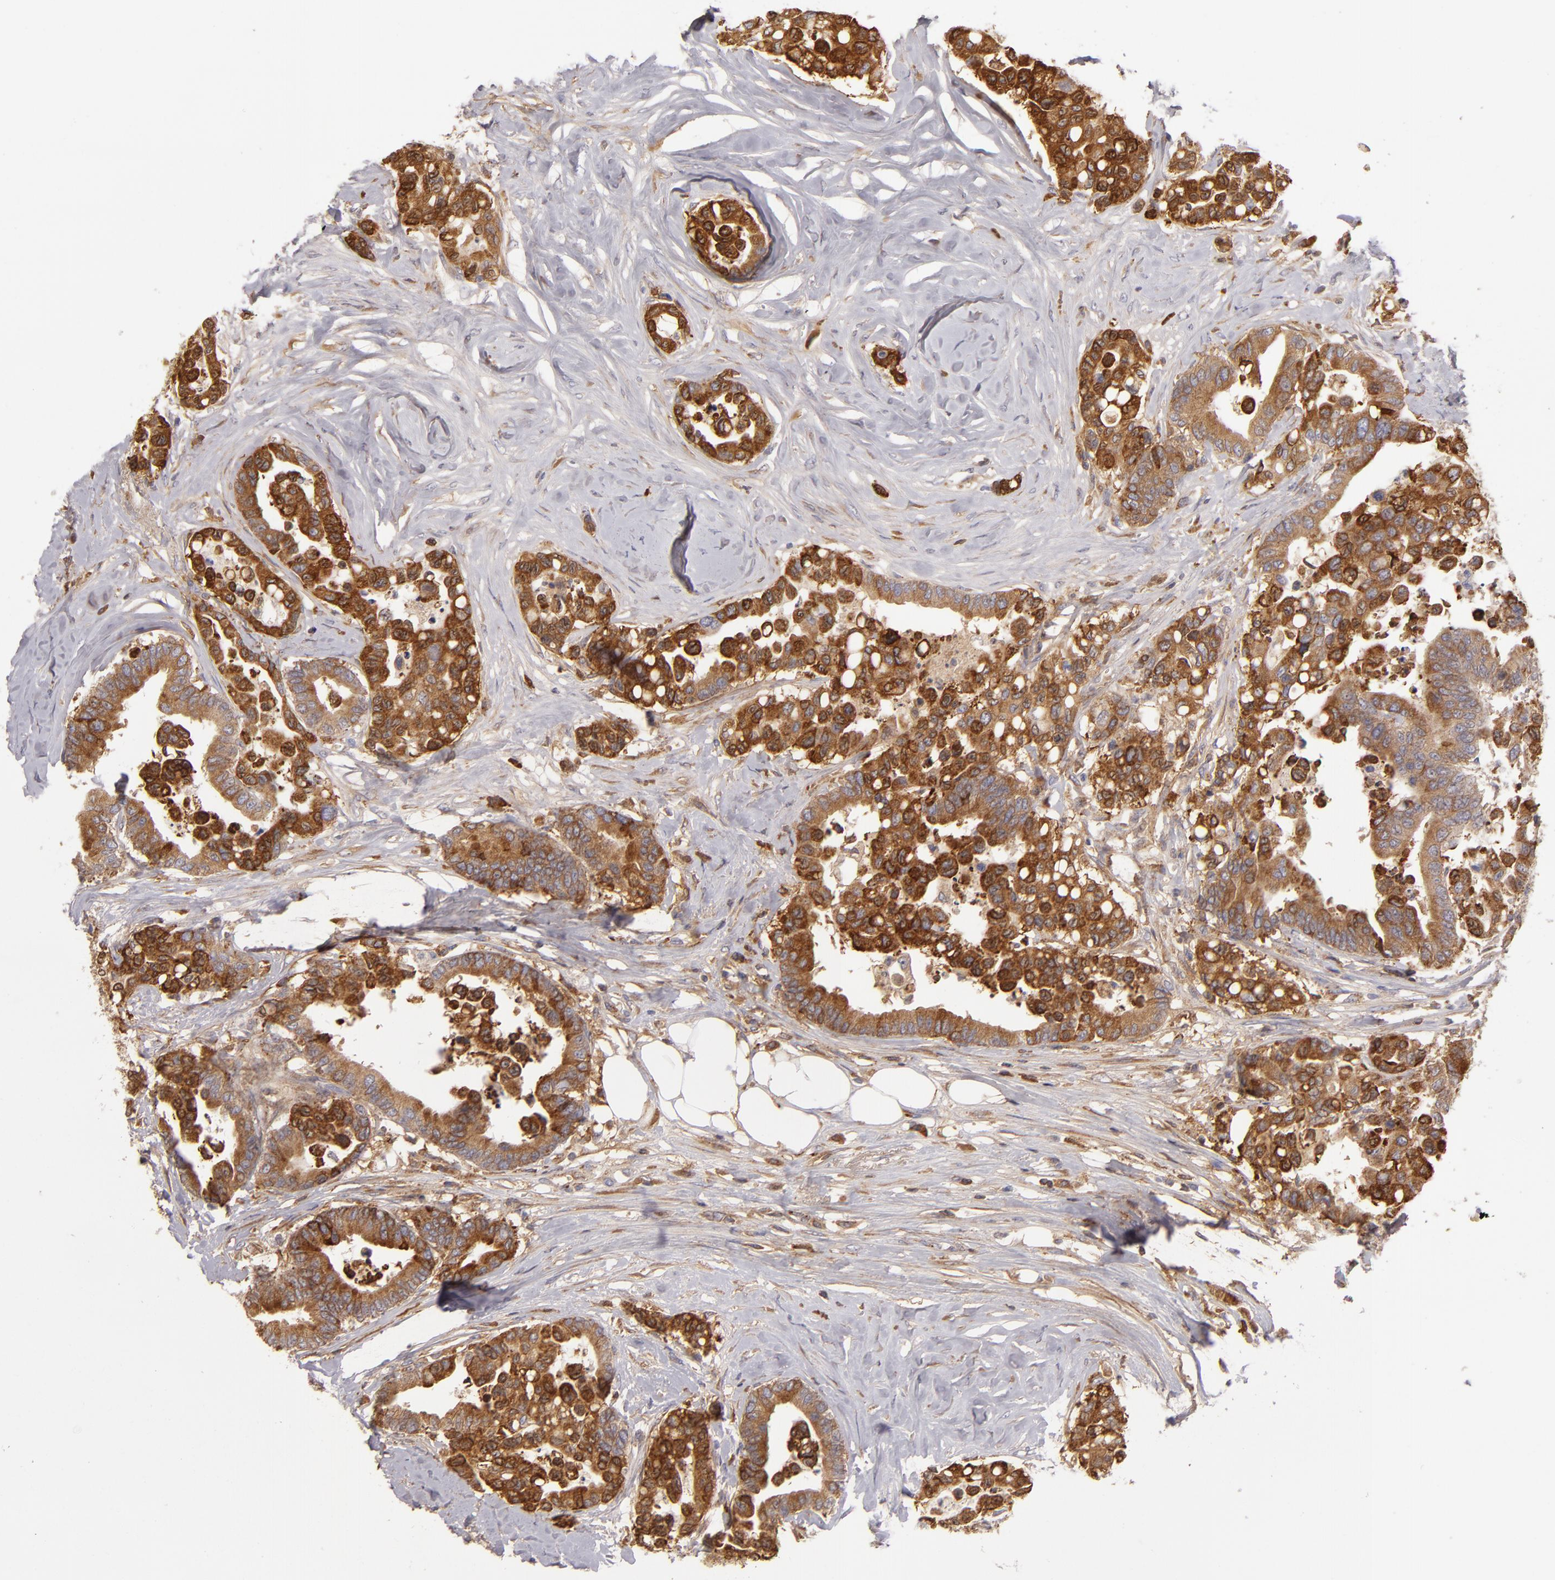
{"staining": {"intensity": "strong", "quantity": ">75%", "location": "cytoplasmic/membranous"}, "tissue": "colorectal cancer", "cell_type": "Tumor cells", "image_type": "cancer", "snomed": [{"axis": "morphology", "description": "Adenocarcinoma, NOS"}, {"axis": "topography", "description": "Colon"}], "caption": "Strong cytoplasmic/membranous staining for a protein is identified in about >75% of tumor cells of adenocarcinoma (colorectal) using immunohistochemistry (IHC).", "gene": "CFB", "patient": {"sex": "male", "age": 82}}